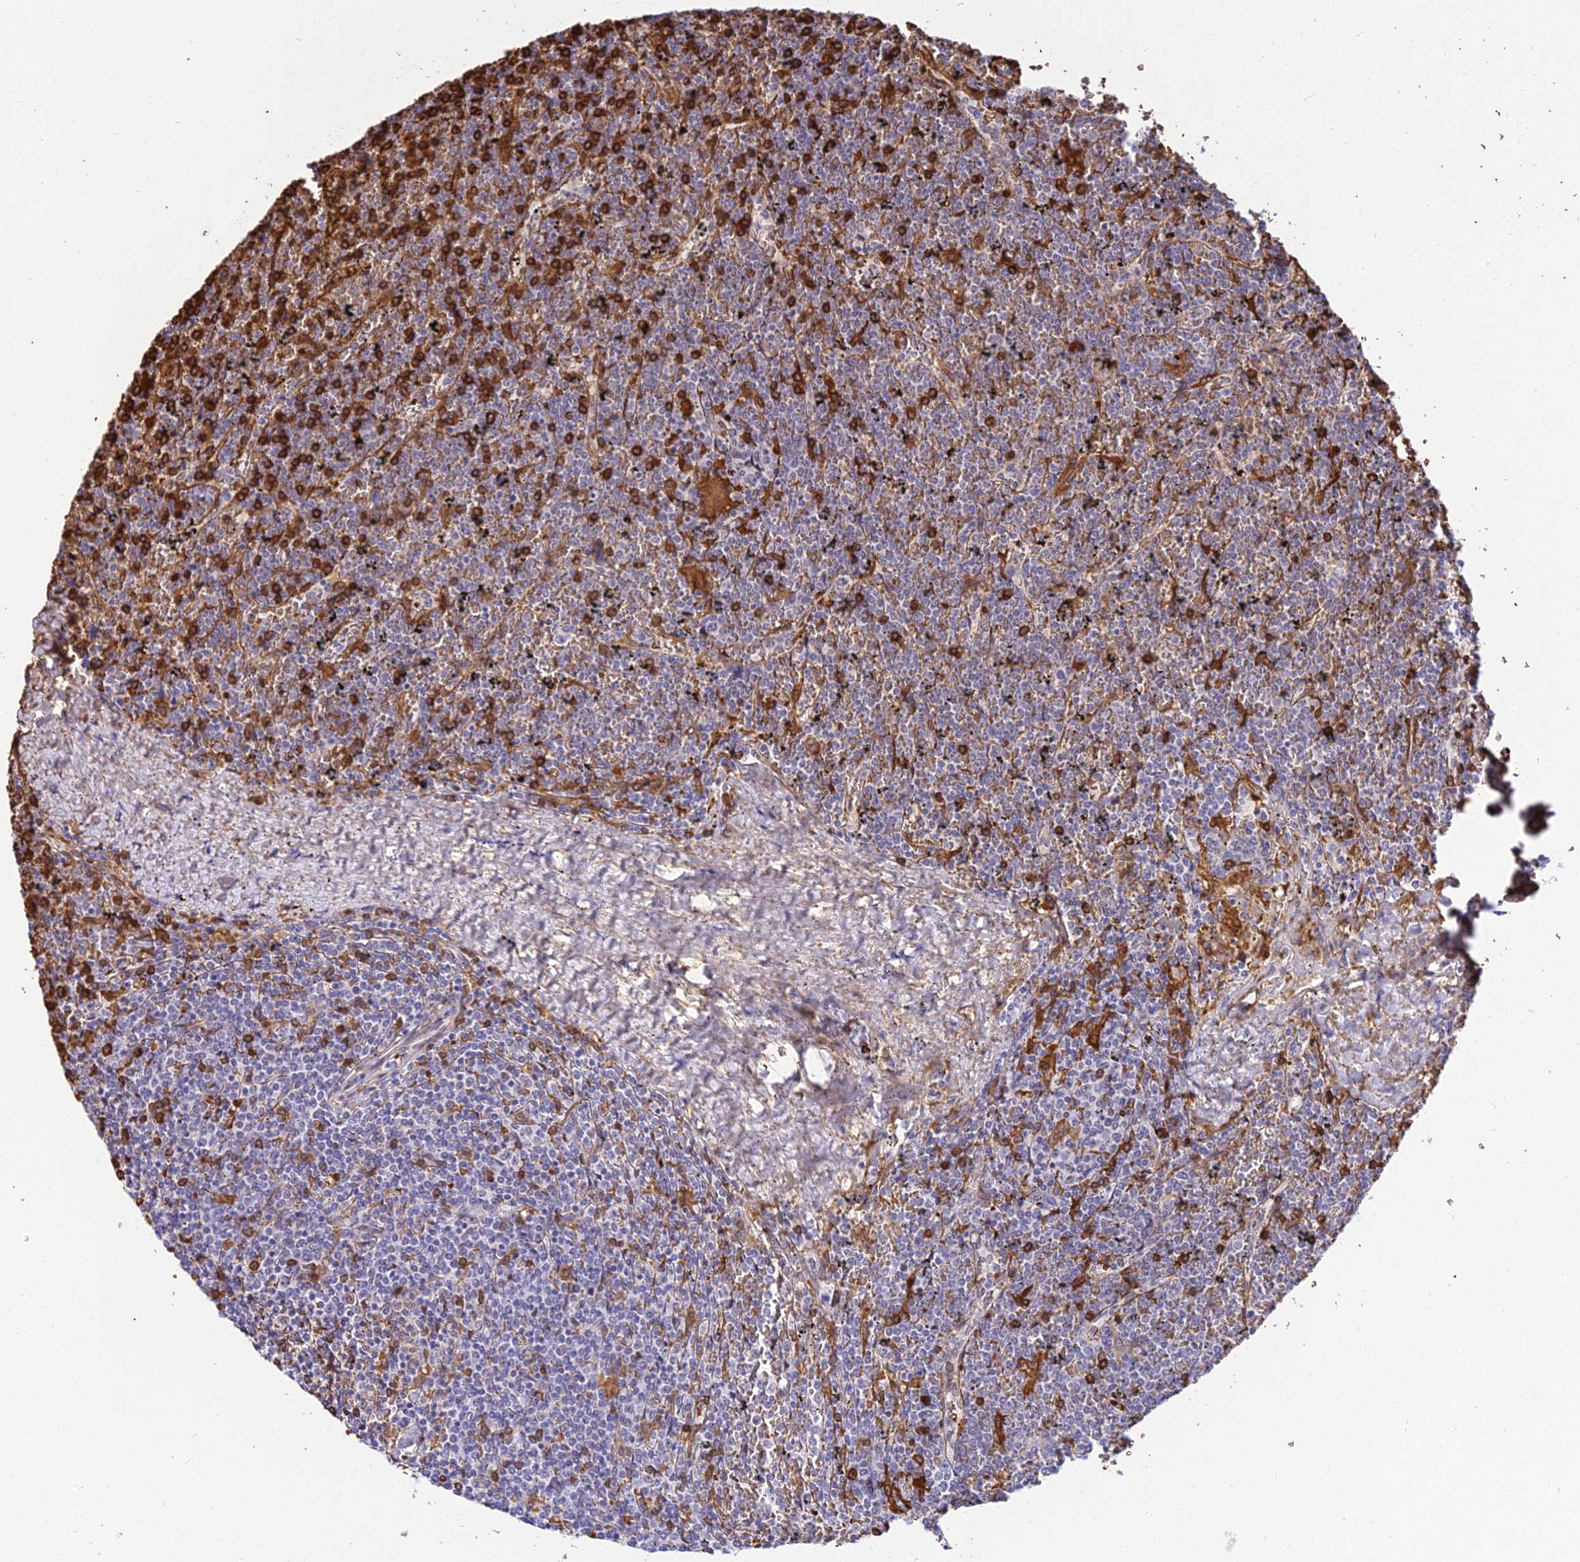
{"staining": {"intensity": "strong", "quantity": "<25%", "location": "cytoplasmic/membranous"}, "tissue": "lymphoma", "cell_type": "Tumor cells", "image_type": "cancer", "snomed": [{"axis": "morphology", "description": "Malignant lymphoma, non-Hodgkin's type, Low grade"}, {"axis": "topography", "description": "Spleen"}], "caption": "This micrograph displays malignant lymphoma, non-Hodgkin's type (low-grade) stained with immunohistochemistry (IHC) to label a protein in brown. The cytoplasmic/membranous of tumor cells show strong positivity for the protein. Nuclei are counter-stained blue.", "gene": "BCL9", "patient": {"sex": "female", "age": 19}}